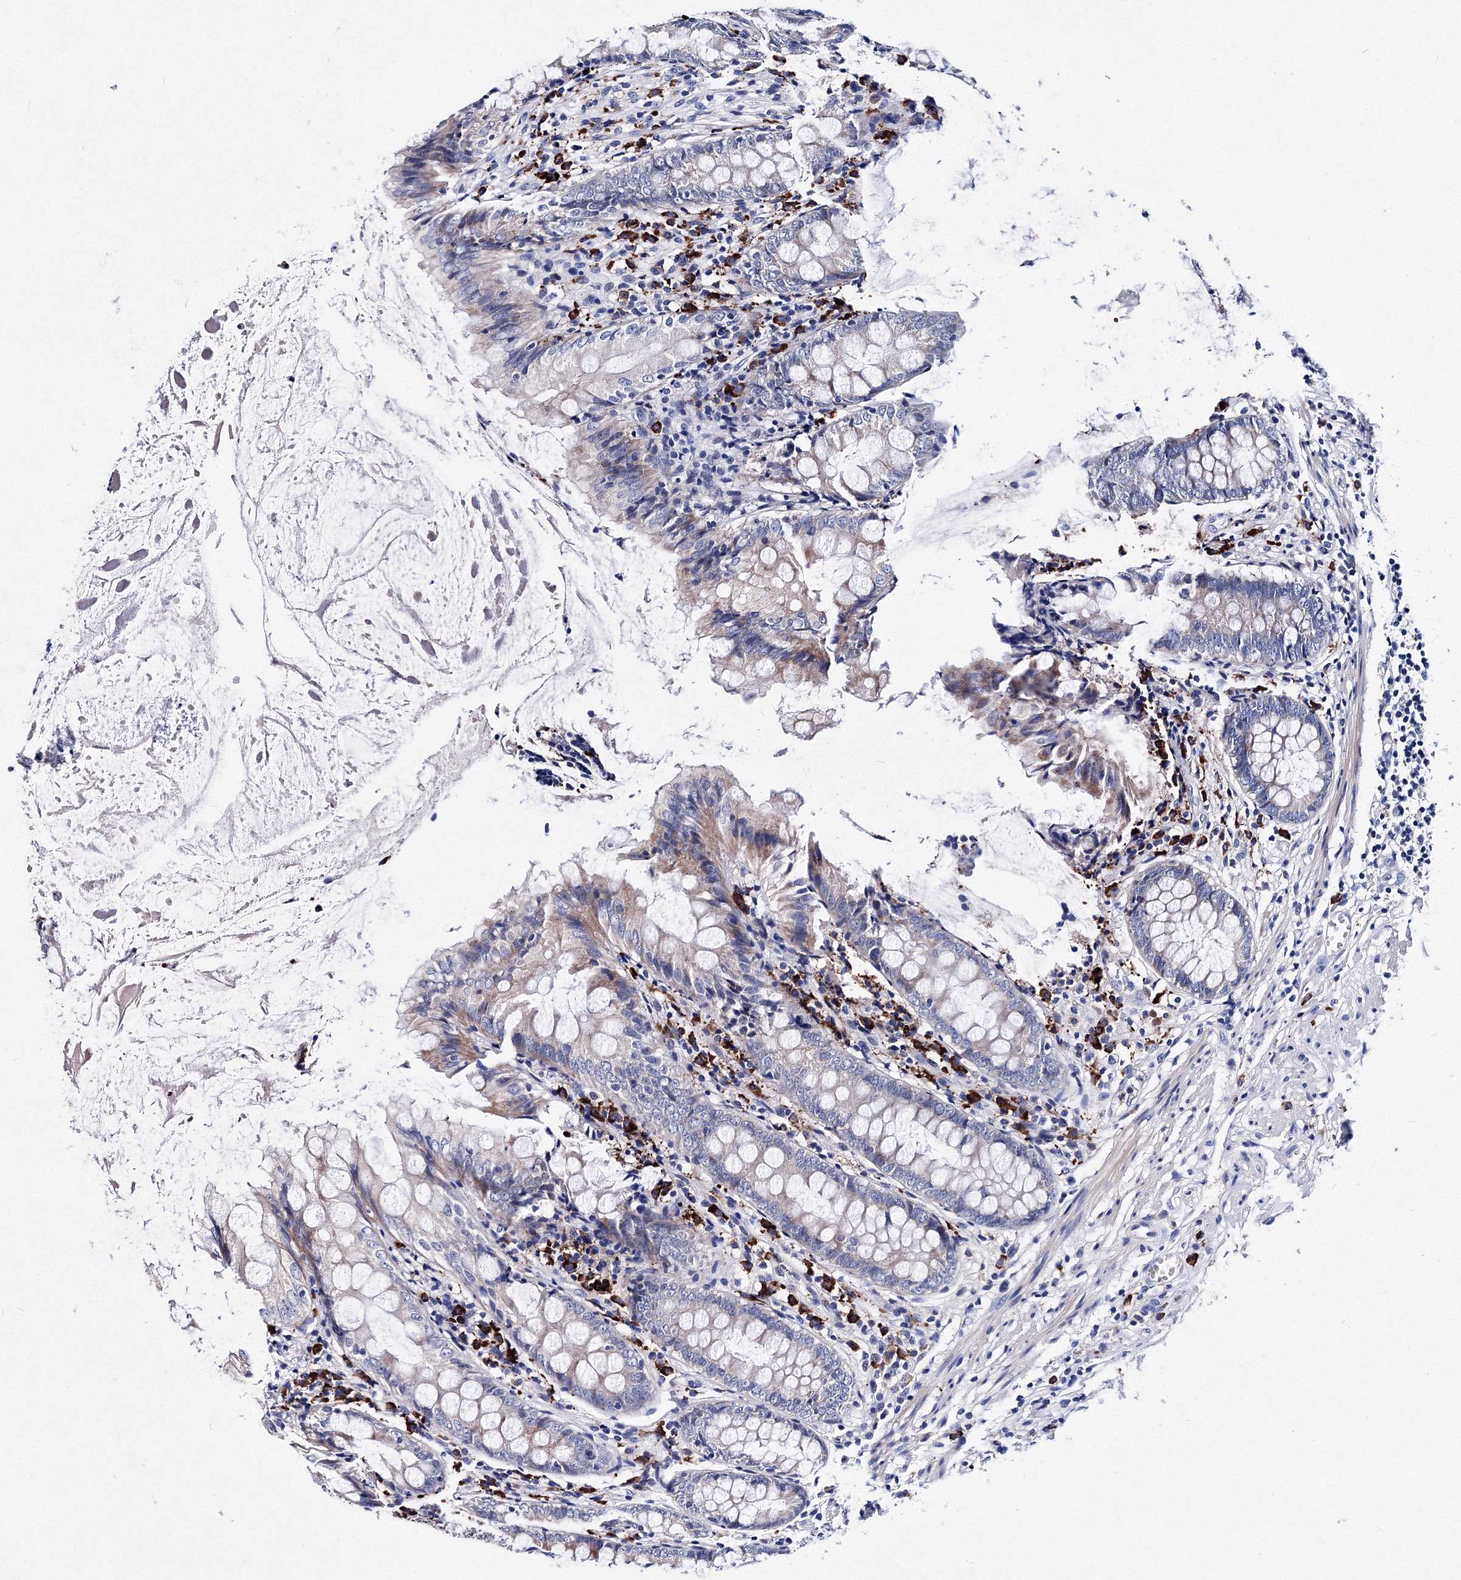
{"staining": {"intensity": "weak", "quantity": "<25%", "location": "cytoplasmic/membranous"}, "tissue": "appendix", "cell_type": "Glandular cells", "image_type": "normal", "snomed": [{"axis": "morphology", "description": "Normal tissue, NOS"}, {"axis": "topography", "description": "Appendix"}], "caption": "Glandular cells are negative for brown protein staining in unremarkable appendix. (Stains: DAB immunohistochemistry (IHC) with hematoxylin counter stain, Microscopy: brightfield microscopy at high magnification).", "gene": "TRPM2", "patient": {"sex": "female", "age": 77}}